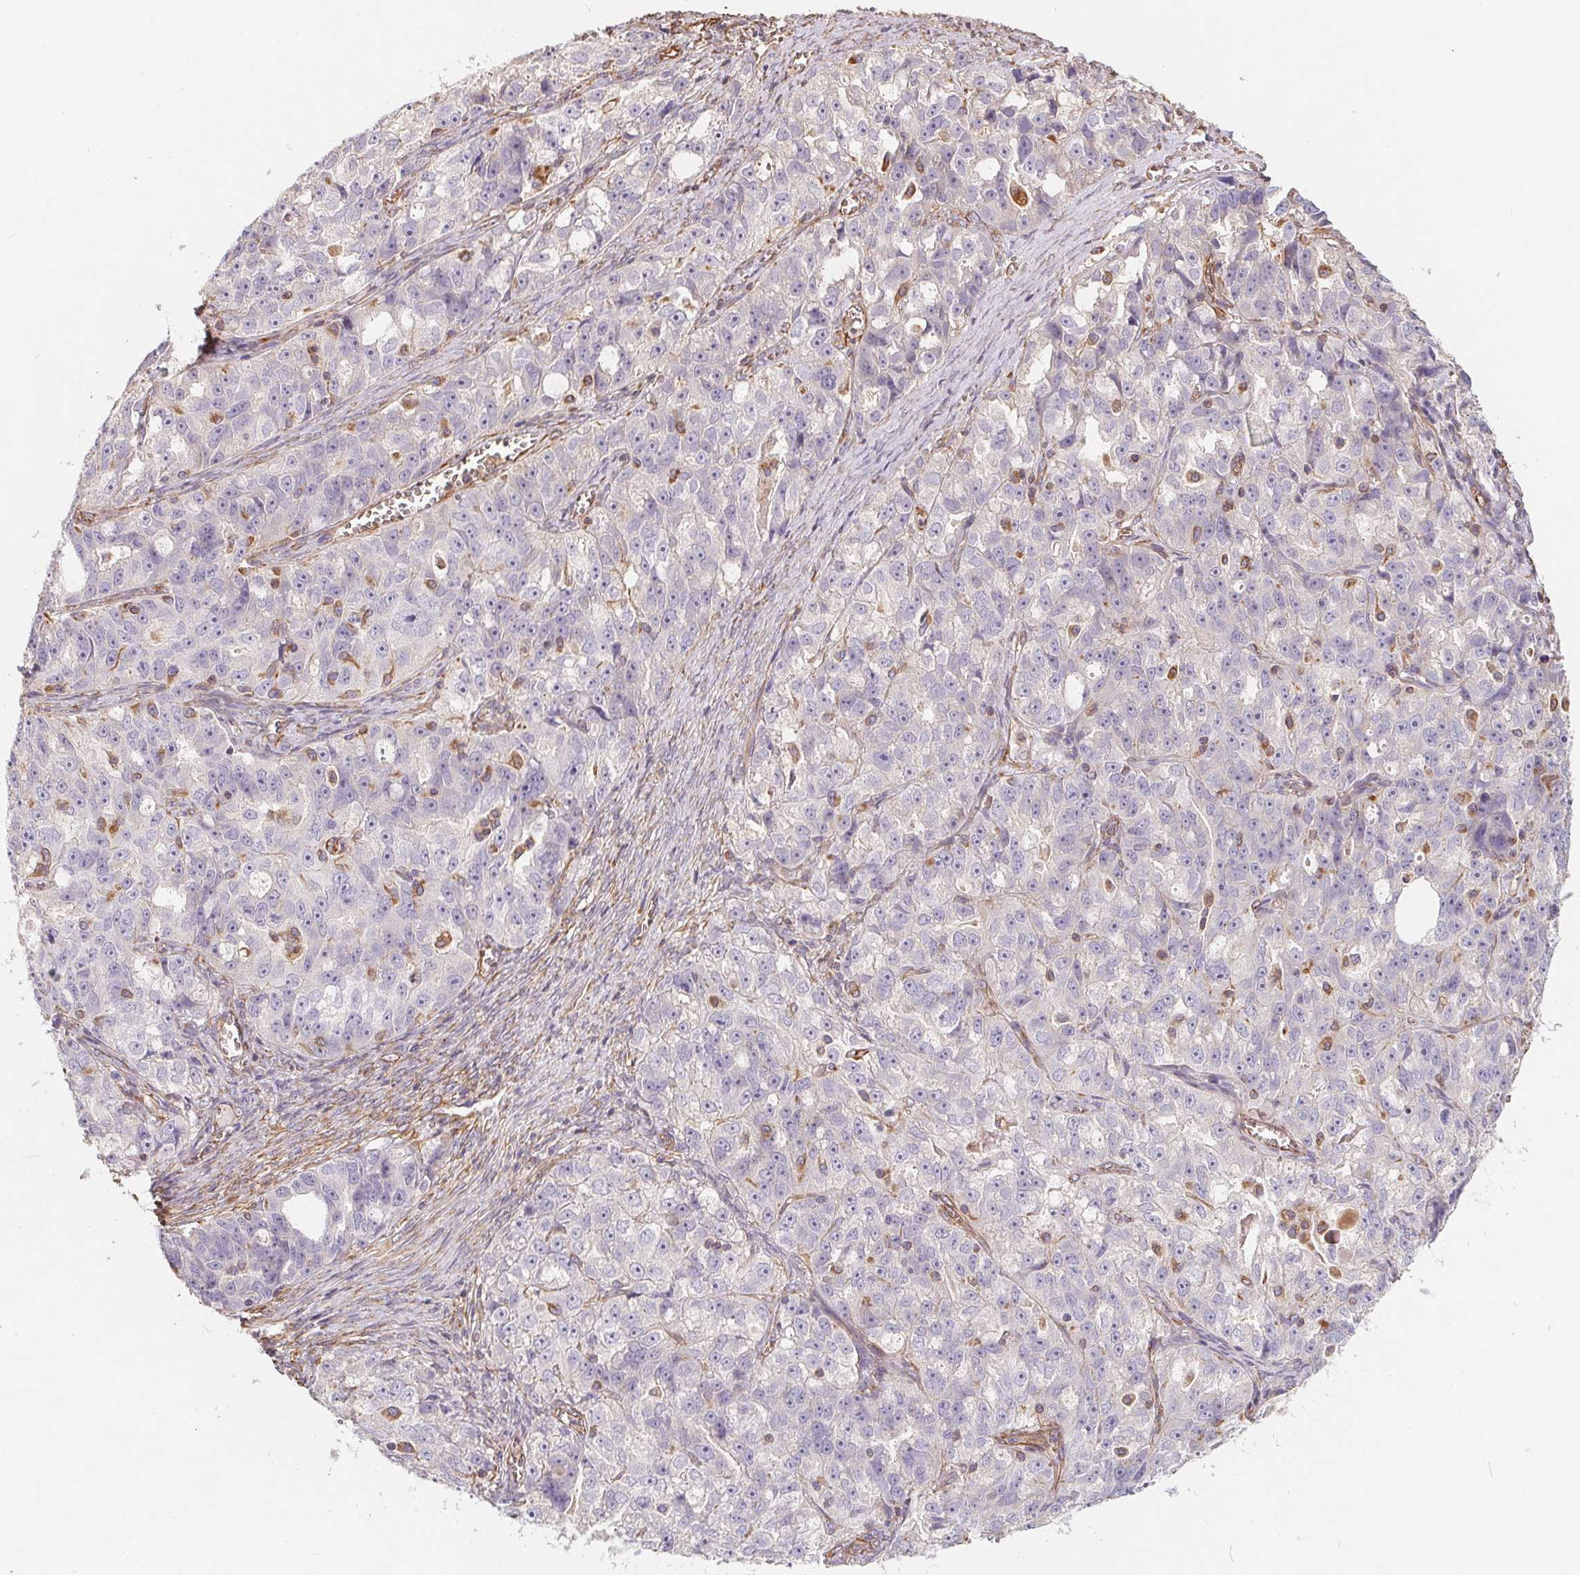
{"staining": {"intensity": "negative", "quantity": "none", "location": "none"}, "tissue": "ovarian cancer", "cell_type": "Tumor cells", "image_type": "cancer", "snomed": [{"axis": "morphology", "description": "Cystadenocarcinoma, serous, NOS"}, {"axis": "topography", "description": "Ovary"}], "caption": "High power microscopy image of an IHC image of ovarian cancer, revealing no significant expression in tumor cells.", "gene": "TBKBP1", "patient": {"sex": "female", "age": 51}}